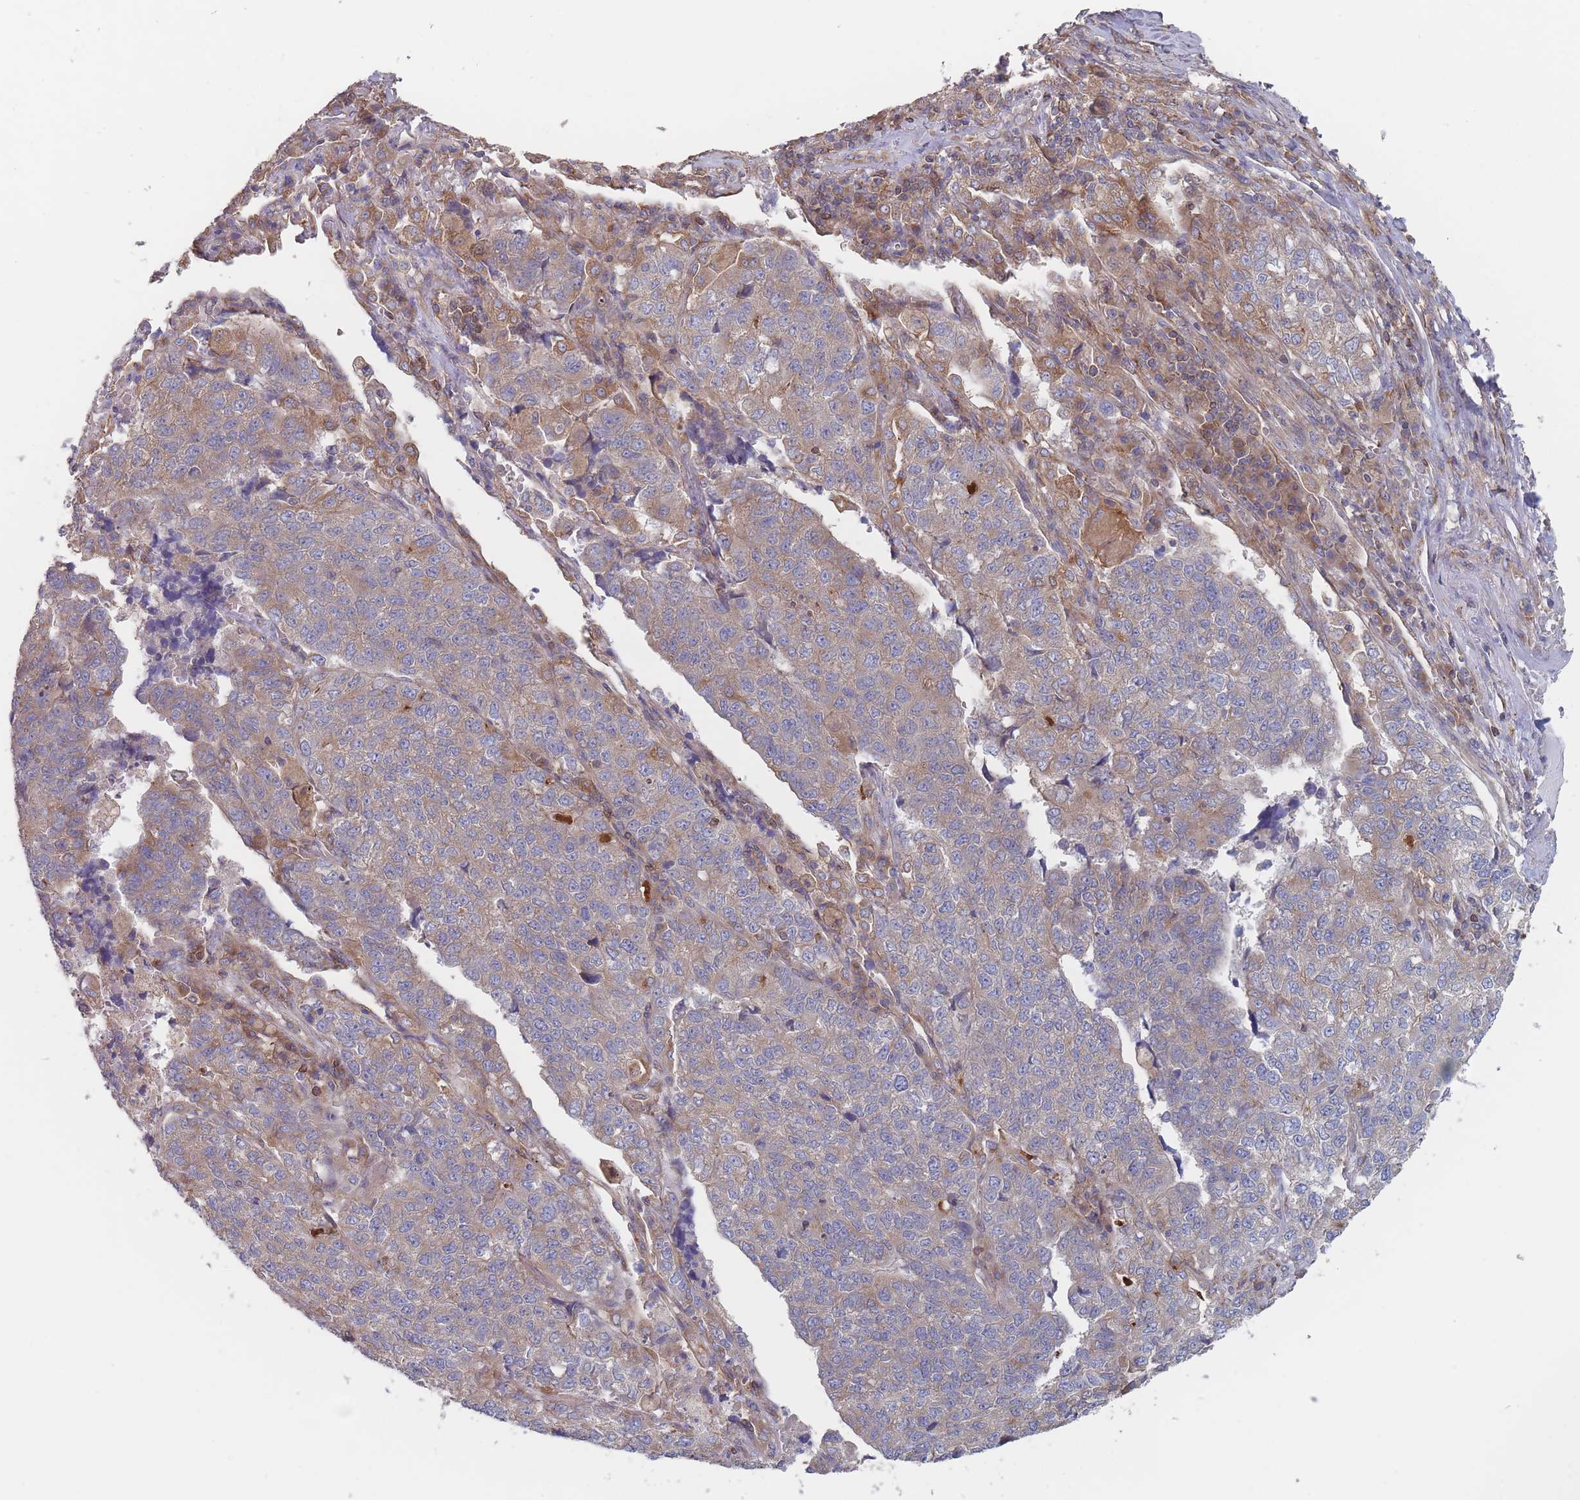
{"staining": {"intensity": "moderate", "quantity": "<25%", "location": "cytoplasmic/membranous"}, "tissue": "lung cancer", "cell_type": "Tumor cells", "image_type": "cancer", "snomed": [{"axis": "morphology", "description": "Adenocarcinoma, NOS"}, {"axis": "topography", "description": "Lung"}], "caption": "Protein expression analysis of human lung cancer (adenocarcinoma) reveals moderate cytoplasmic/membranous positivity in about <25% of tumor cells. (Brightfield microscopy of DAB IHC at high magnification).", "gene": "KDSR", "patient": {"sex": "male", "age": 49}}